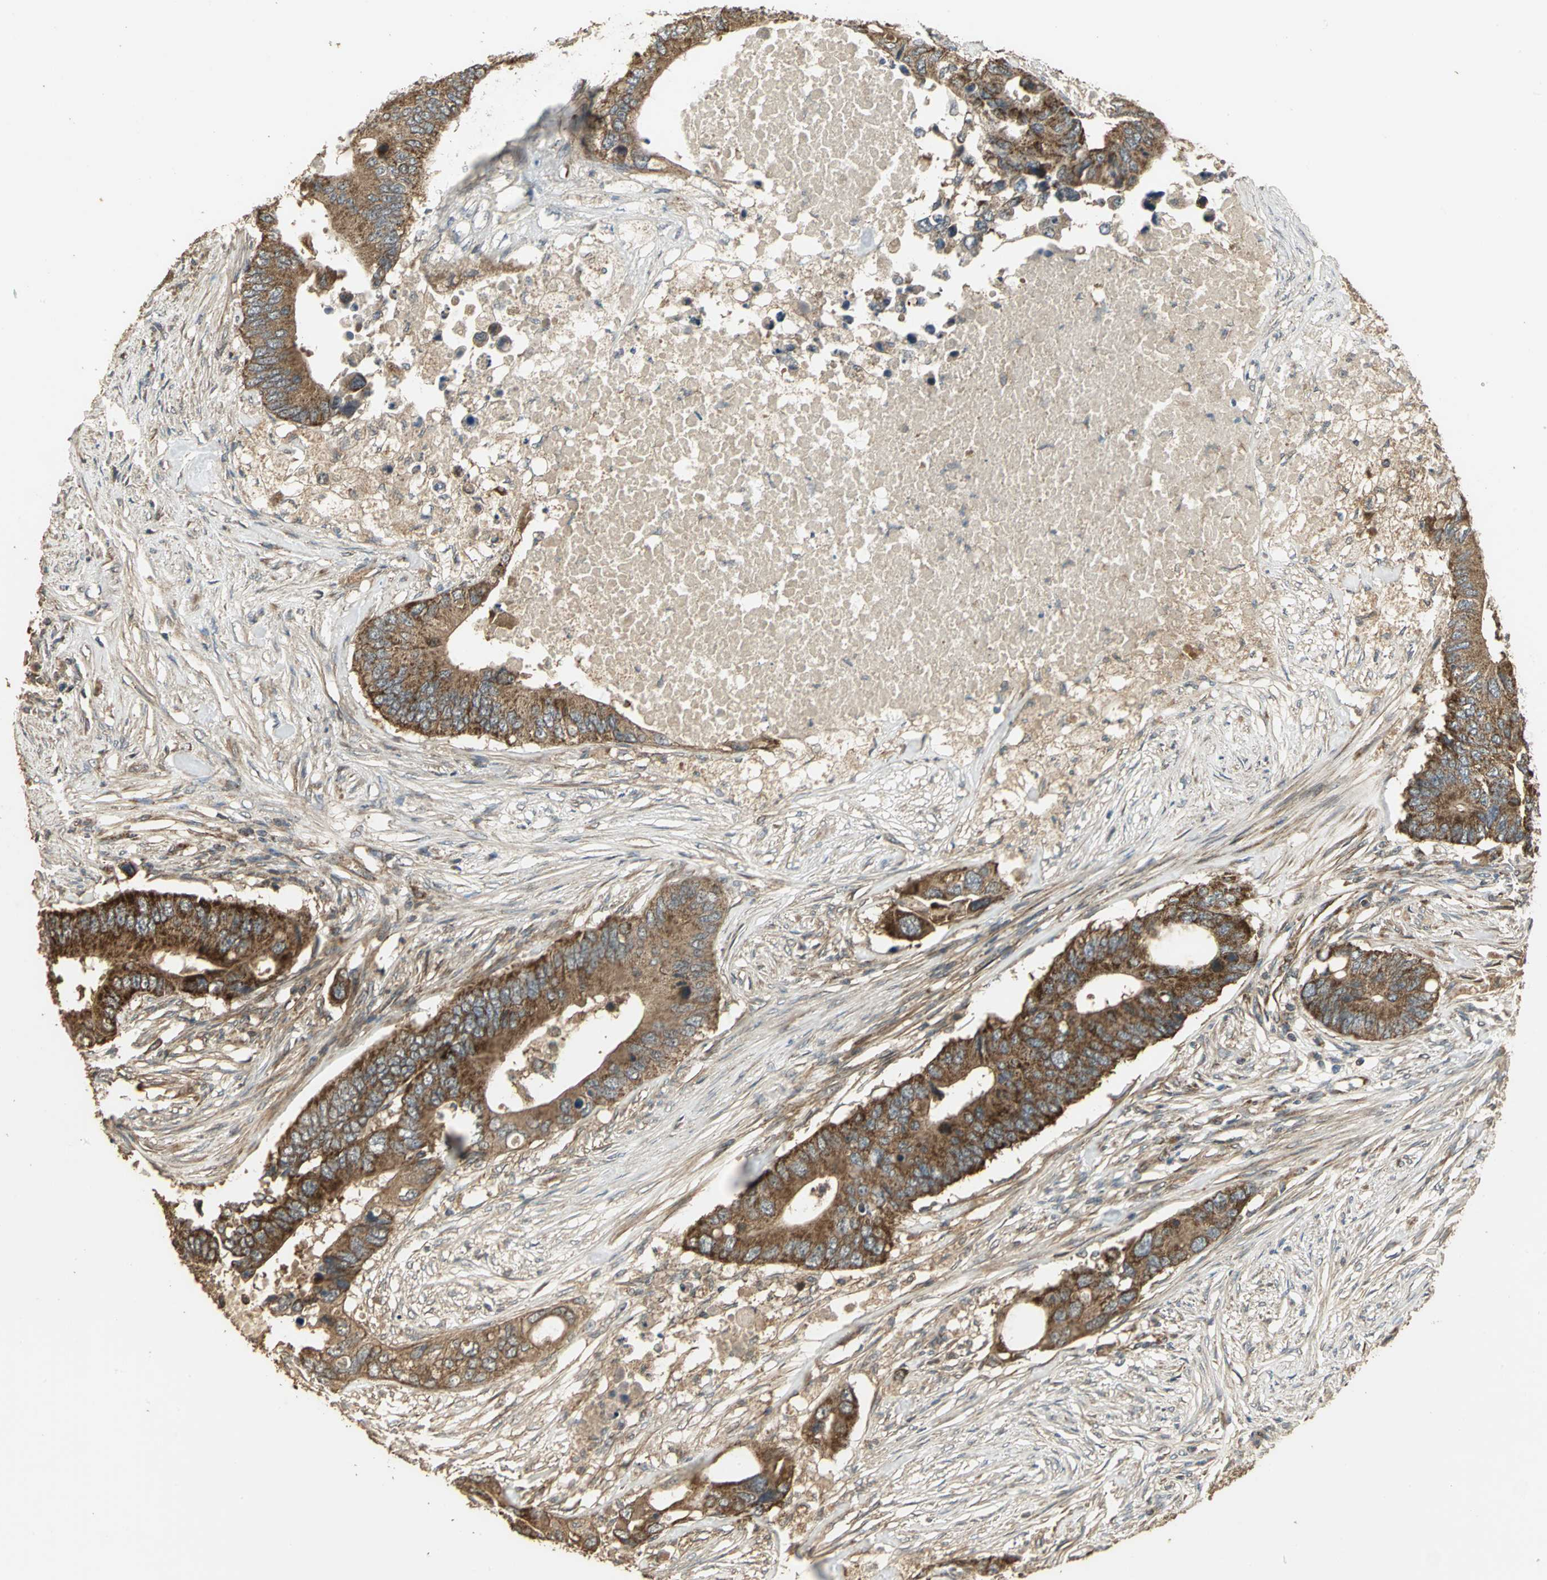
{"staining": {"intensity": "strong", "quantity": ">75%", "location": "cytoplasmic/membranous"}, "tissue": "colorectal cancer", "cell_type": "Tumor cells", "image_type": "cancer", "snomed": [{"axis": "morphology", "description": "Adenocarcinoma, NOS"}, {"axis": "topography", "description": "Colon"}], "caption": "The image reveals immunohistochemical staining of colorectal adenocarcinoma. There is strong cytoplasmic/membranous positivity is present in about >75% of tumor cells. The staining is performed using DAB (3,3'-diaminobenzidine) brown chromogen to label protein expression. The nuclei are counter-stained blue using hematoxylin.", "gene": "KANK1", "patient": {"sex": "male", "age": 71}}